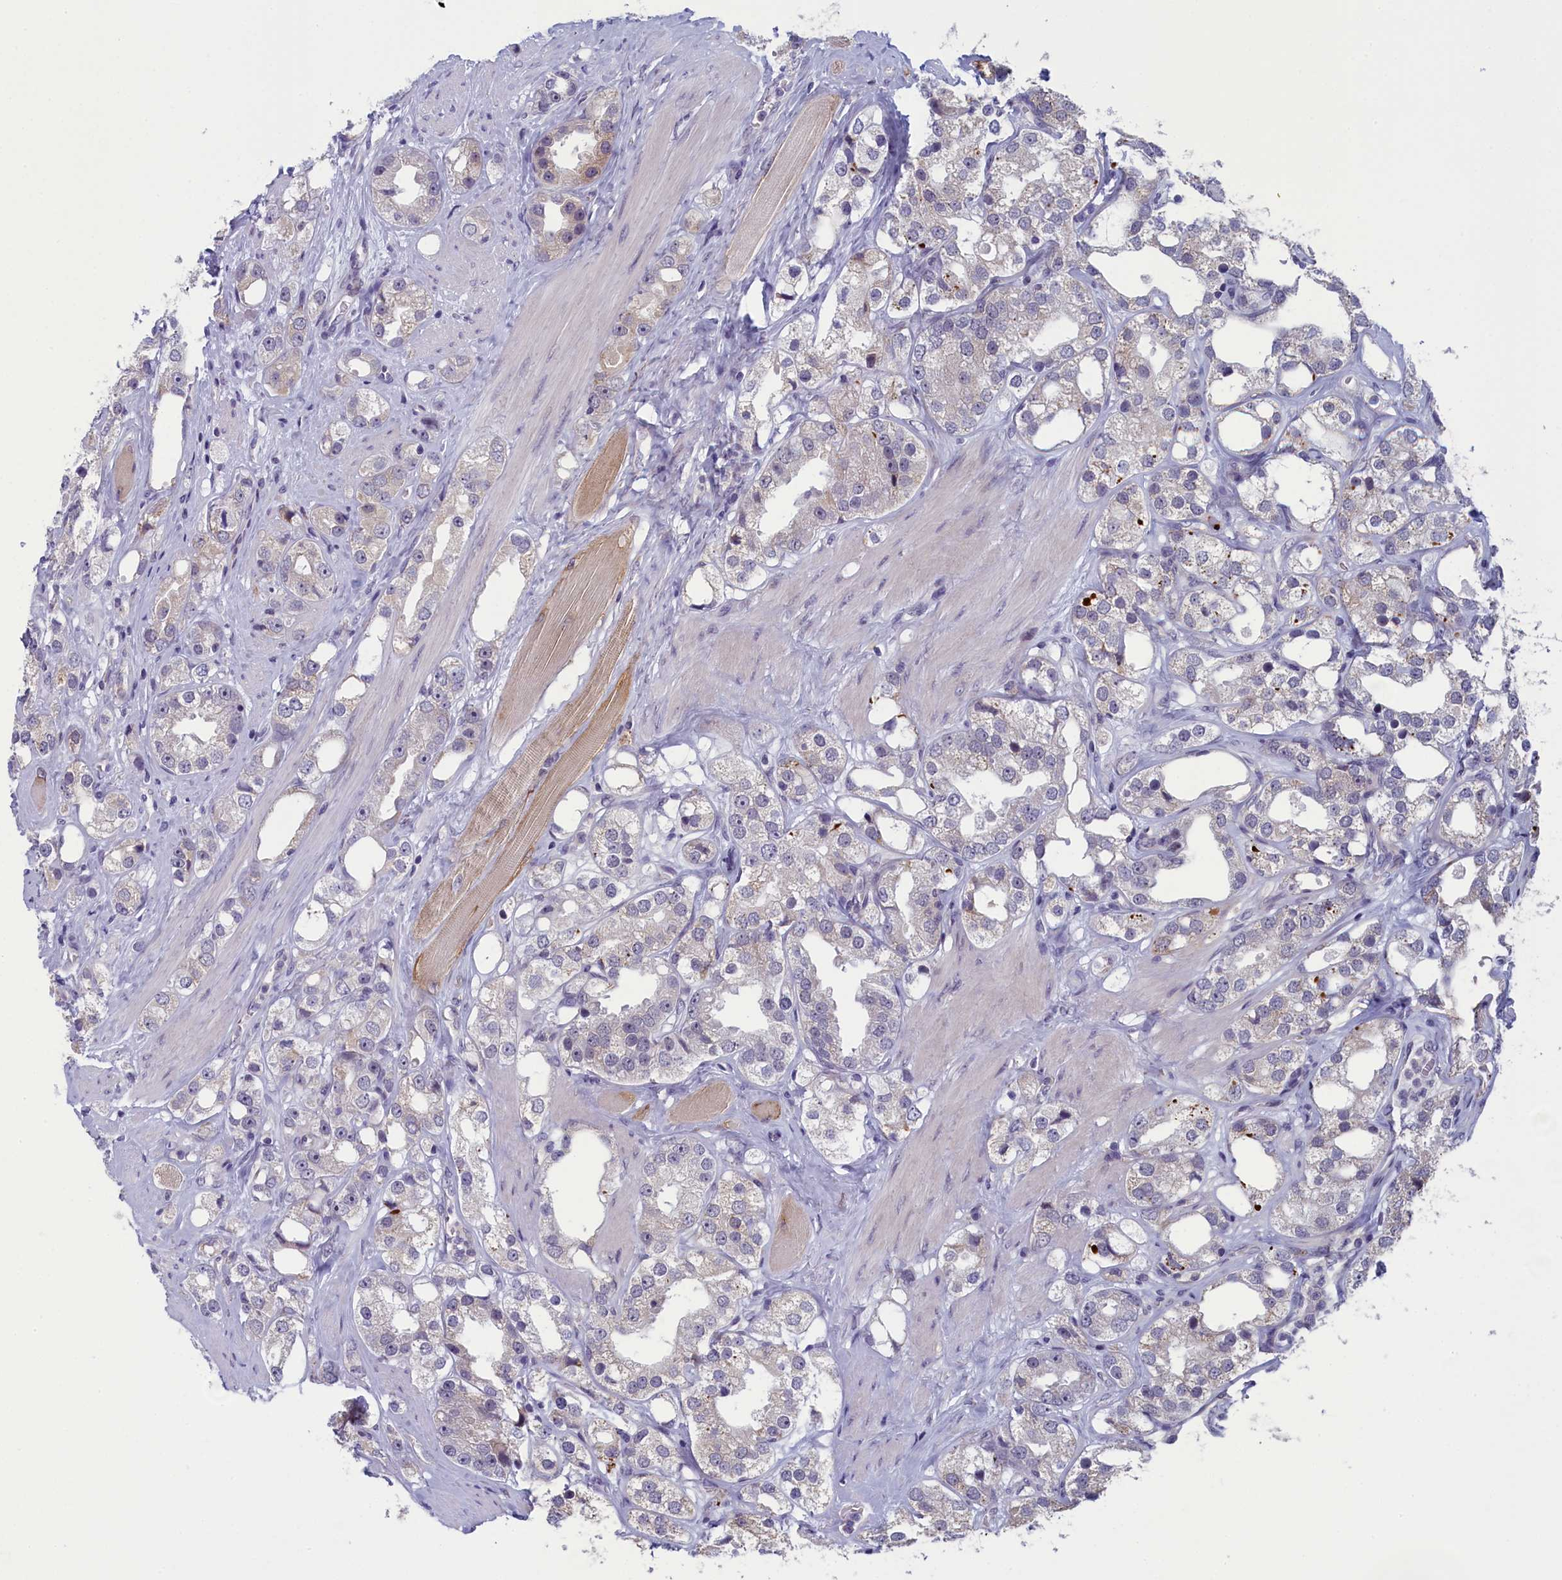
{"staining": {"intensity": "negative", "quantity": "none", "location": "none"}, "tissue": "prostate cancer", "cell_type": "Tumor cells", "image_type": "cancer", "snomed": [{"axis": "morphology", "description": "Adenocarcinoma, NOS"}, {"axis": "topography", "description": "Prostate"}], "caption": "Prostate cancer stained for a protein using immunohistochemistry exhibits no expression tumor cells.", "gene": "CNEP1R1", "patient": {"sex": "male", "age": 79}}